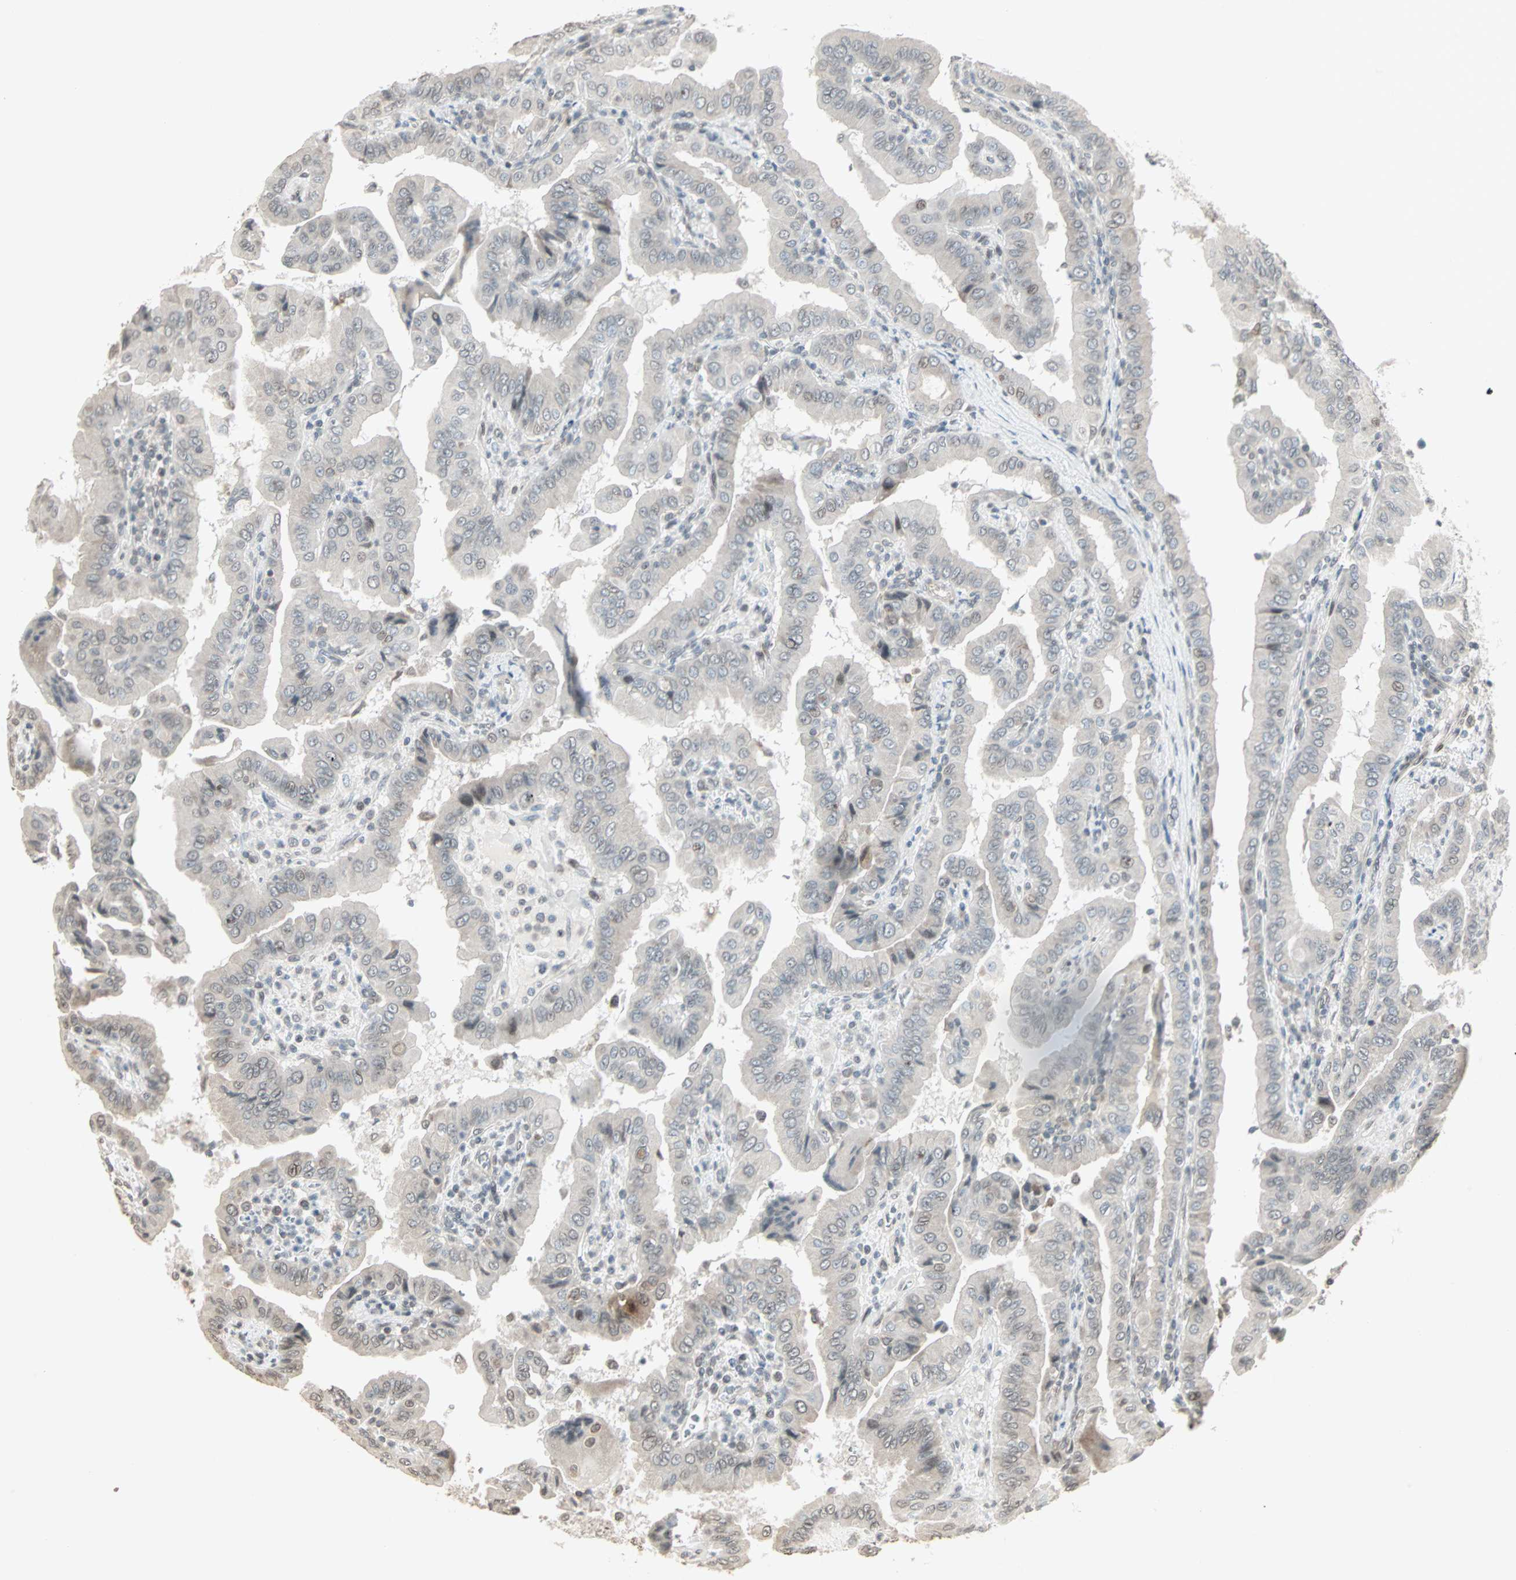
{"staining": {"intensity": "negative", "quantity": "none", "location": "none"}, "tissue": "thyroid cancer", "cell_type": "Tumor cells", "image_type": "cancer", "snomed": [{"axis": "morphology", "description": "Papillary adenocarcinoma, NOS"}, {"axis": "topography", "description": "Thyroid gland"}], "caption": "Immunohistochemistry (IHC) photomicrograph of human papillary adenocarcinoma (thyroid) stained for a protein (brown), which reveals no positivity in tumor cells.", "gene": "CBLC", "patient": {"sex": "male", "age": 33}}